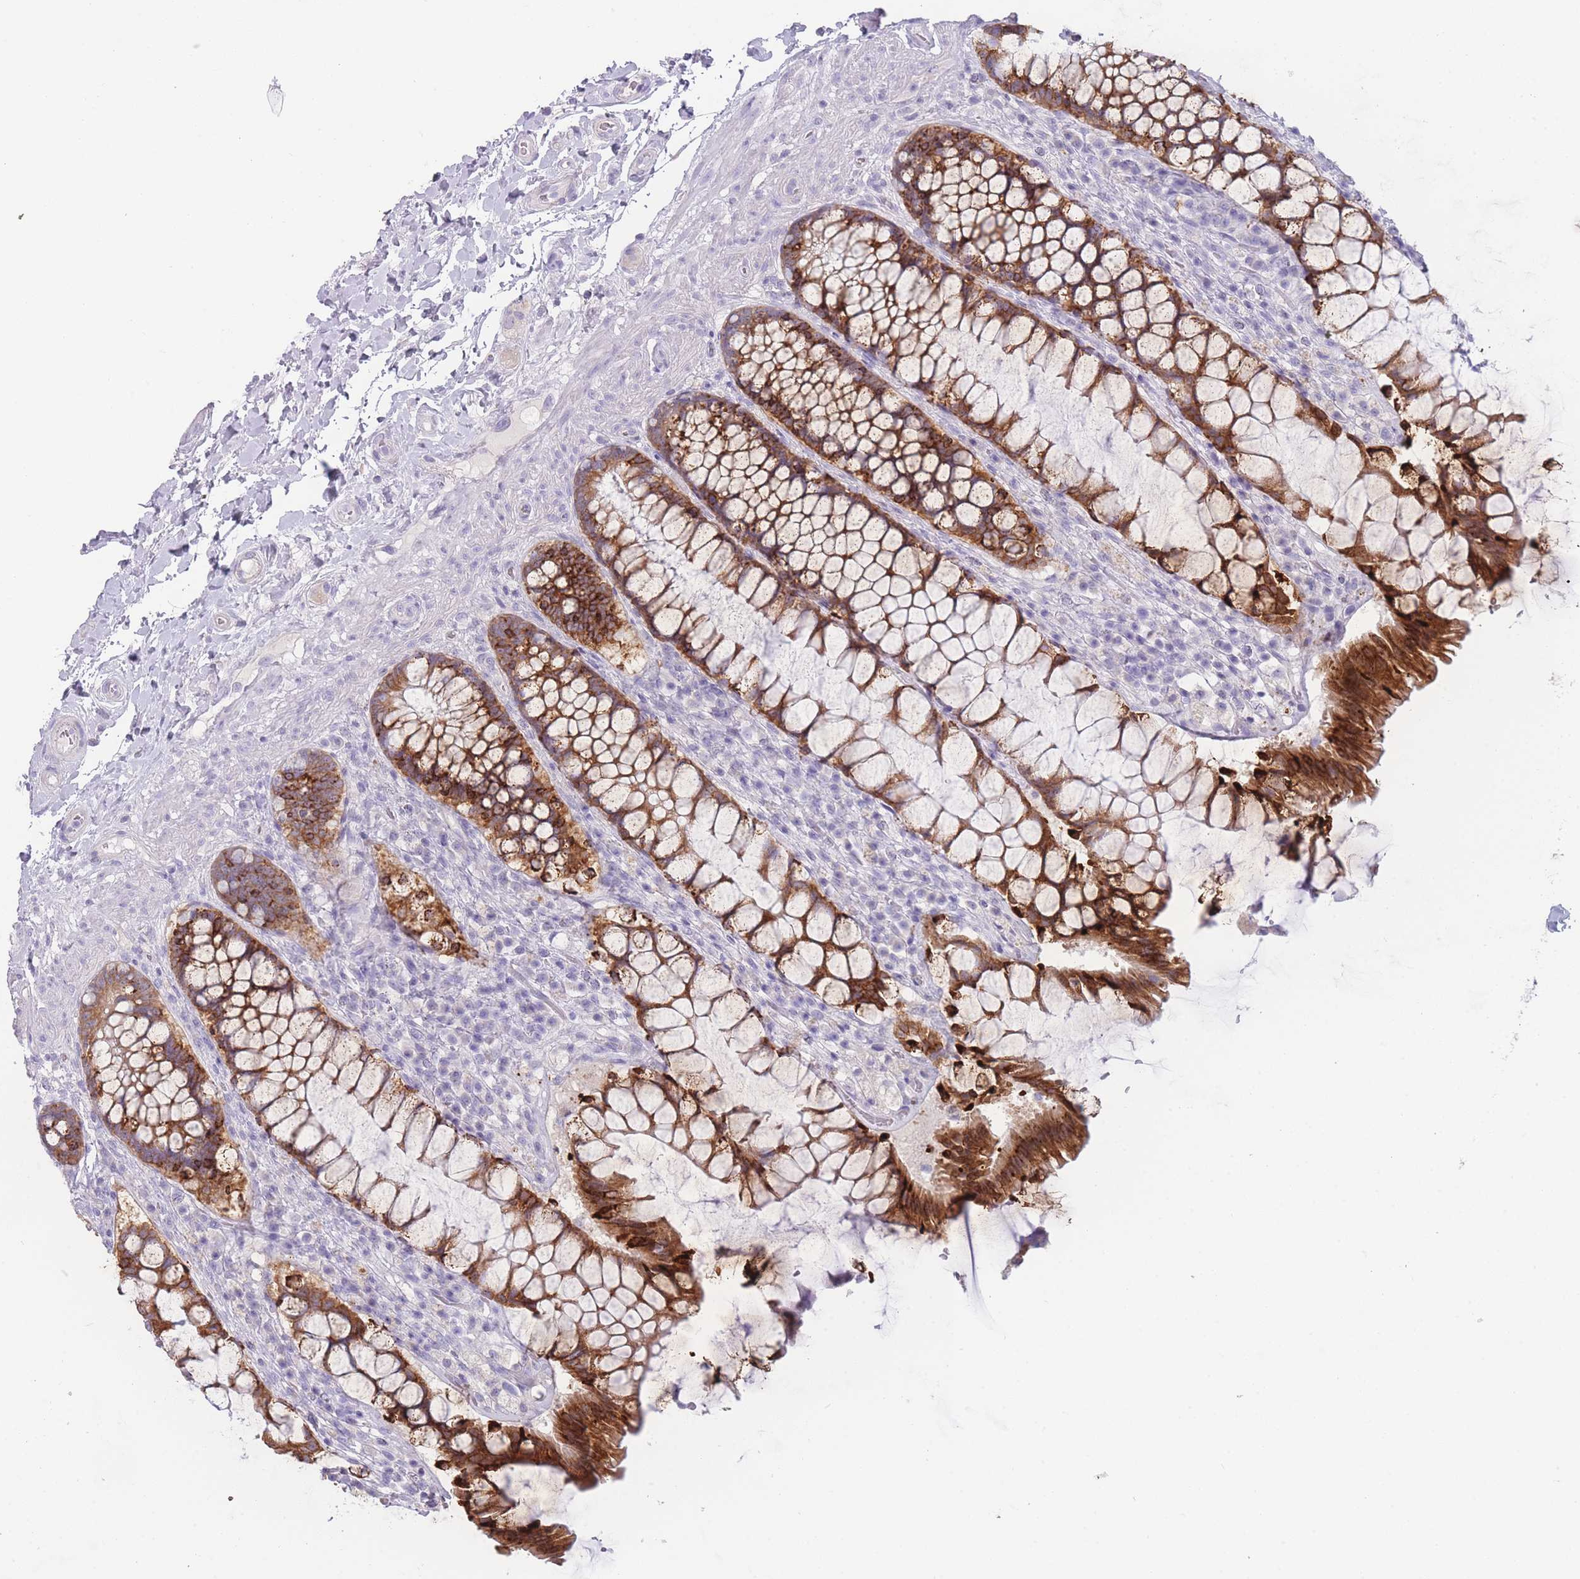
{"staining": {"intensity": "strong", "quantity": ">75%", "location": "cytoplasmic/membranous"}, "tissue": "rectum", "cell_type": "Glandular cells", "image_type": "normal", "snomed": [{"axis": "morphology", "description": "Normal tissue, NOS"}, {"axis": "topography", "description": "Rectum"}], "caption": "Immunohistochemistry staining of normal rectum, which shows high levels of strong cytoplasmic/membranous positivity in about >75% of glandular cells indicating strong cytoplasmic/membranous protein positivity. The staining was performed using DAB (3,3'-diaminobenzidine) (brown) for protein detection and nuclei were counterstained in hematoxylin (blue).", "gene": "ZNF627", "patient": {"sex": "female", "age": 58}}